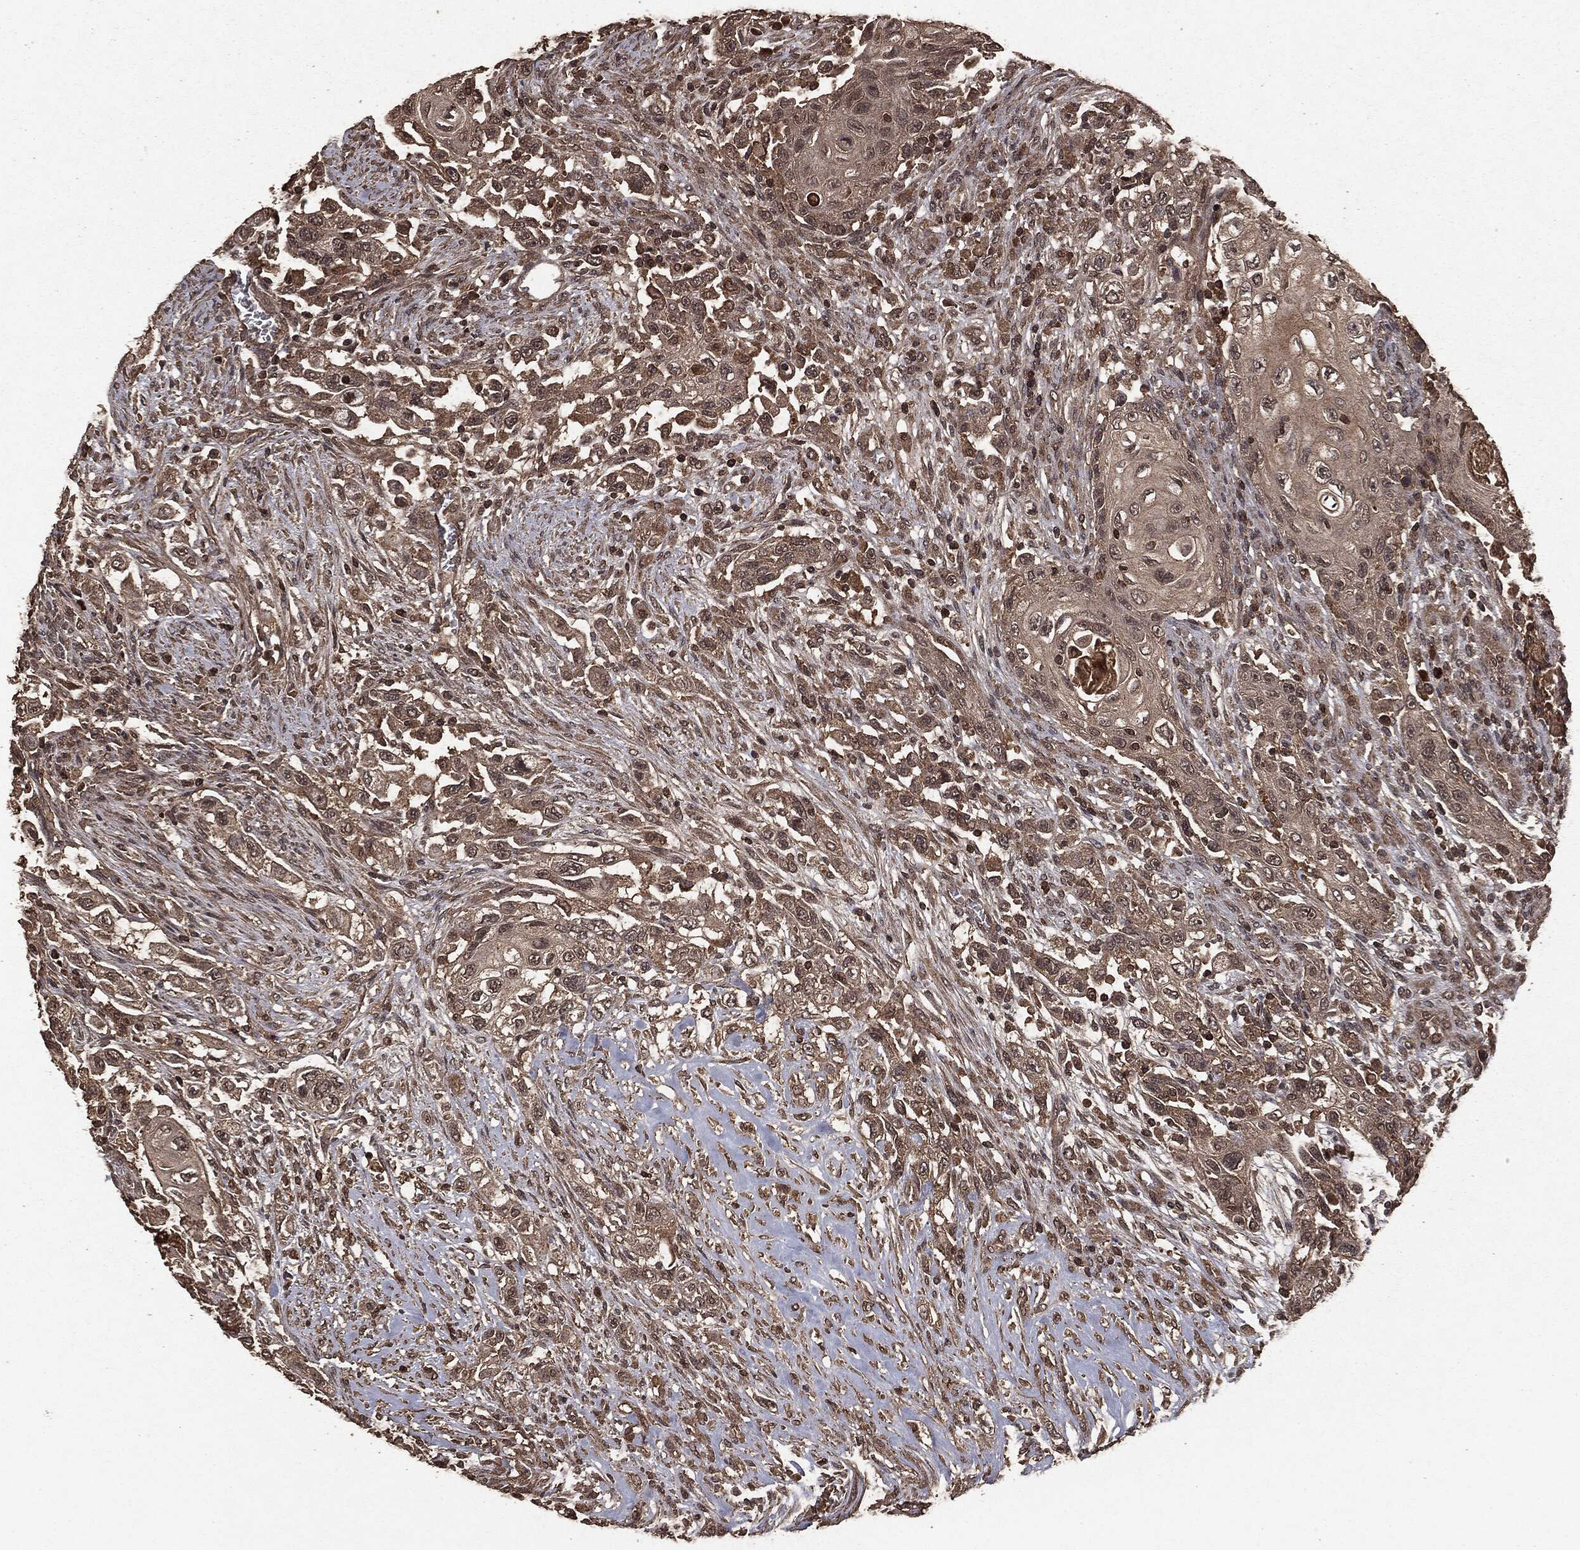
{"staining": {"intensity": "weak", "quantity": "25%-75%", "location": "cytoplasmic/membranous"}, "tissue": "urothelial cancer", "cell_type": "Tumor cells", "image_type": "cancer", "snomed": [{"axis": "morphology", "description": "Urothelial carcinoma, High grade"}, {"axis": "topography", "description": "Urinary bladder"}], "caption": "Human urothelial carcinoma (high-grade) stained with a protein marker reveals weak staining in tumor cells.", "gene": "NME1", "patient": {"sex": "female", "age": 56}}